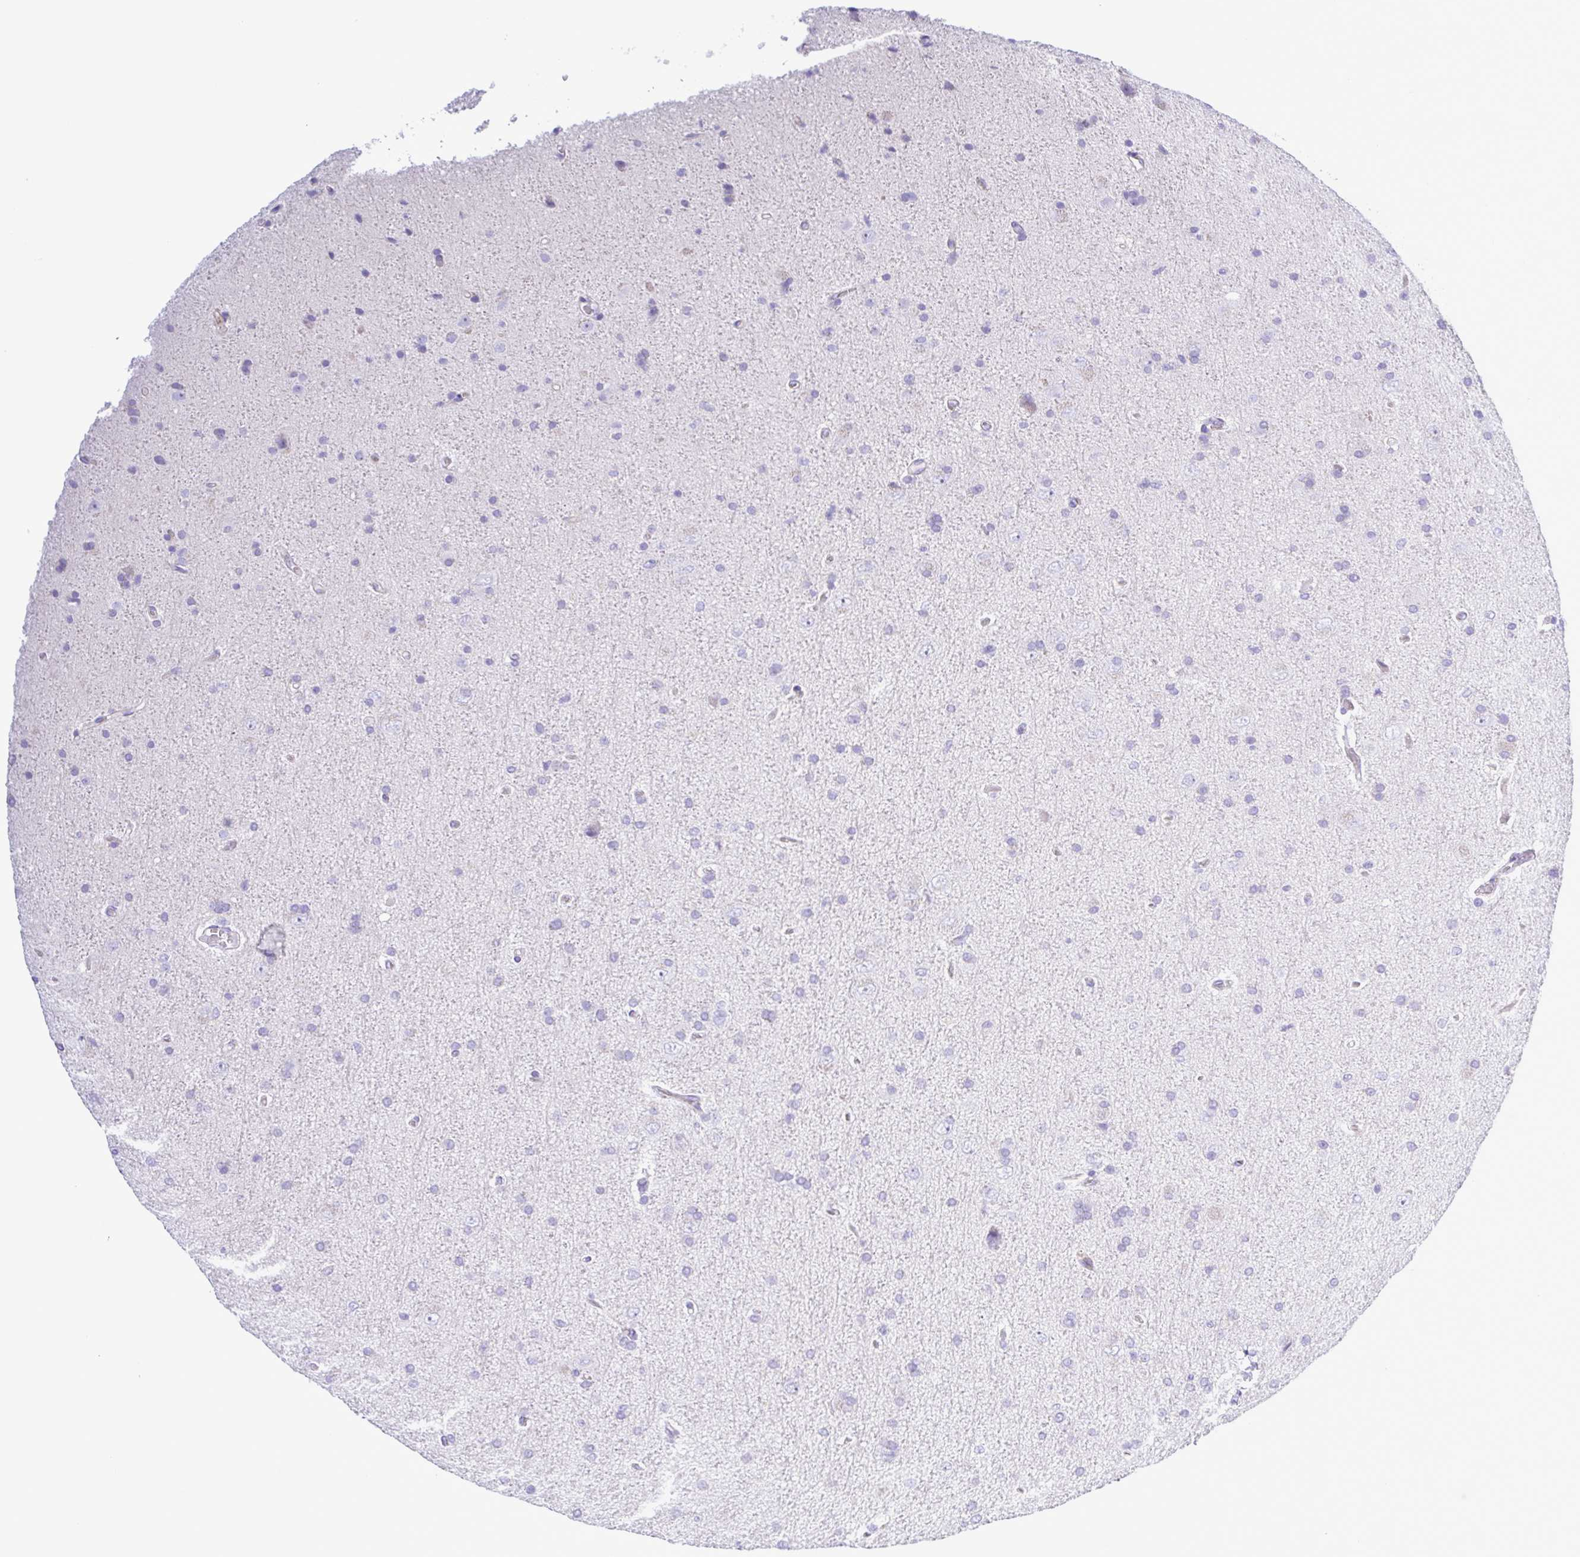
{"staining": {"intensity": "negative", "quantity": "none", "location": "none"}, "tissue": "glioma", "cell_type": "Tumor cells", "image_type": "cancer", "snomed": [{"axis": "morphology", "description": "Glioma, malignant, High grade"}, {"axis": "topography", "description": "Cerebral cortex"}], "caption": "Immunohistochemistry (IHC) image of human glioma stained for a protein (brown), which demonstrates no expression in tumor cells.", "gene": "CYP11A1", "patient": {"sex": "male", "age": 70}}